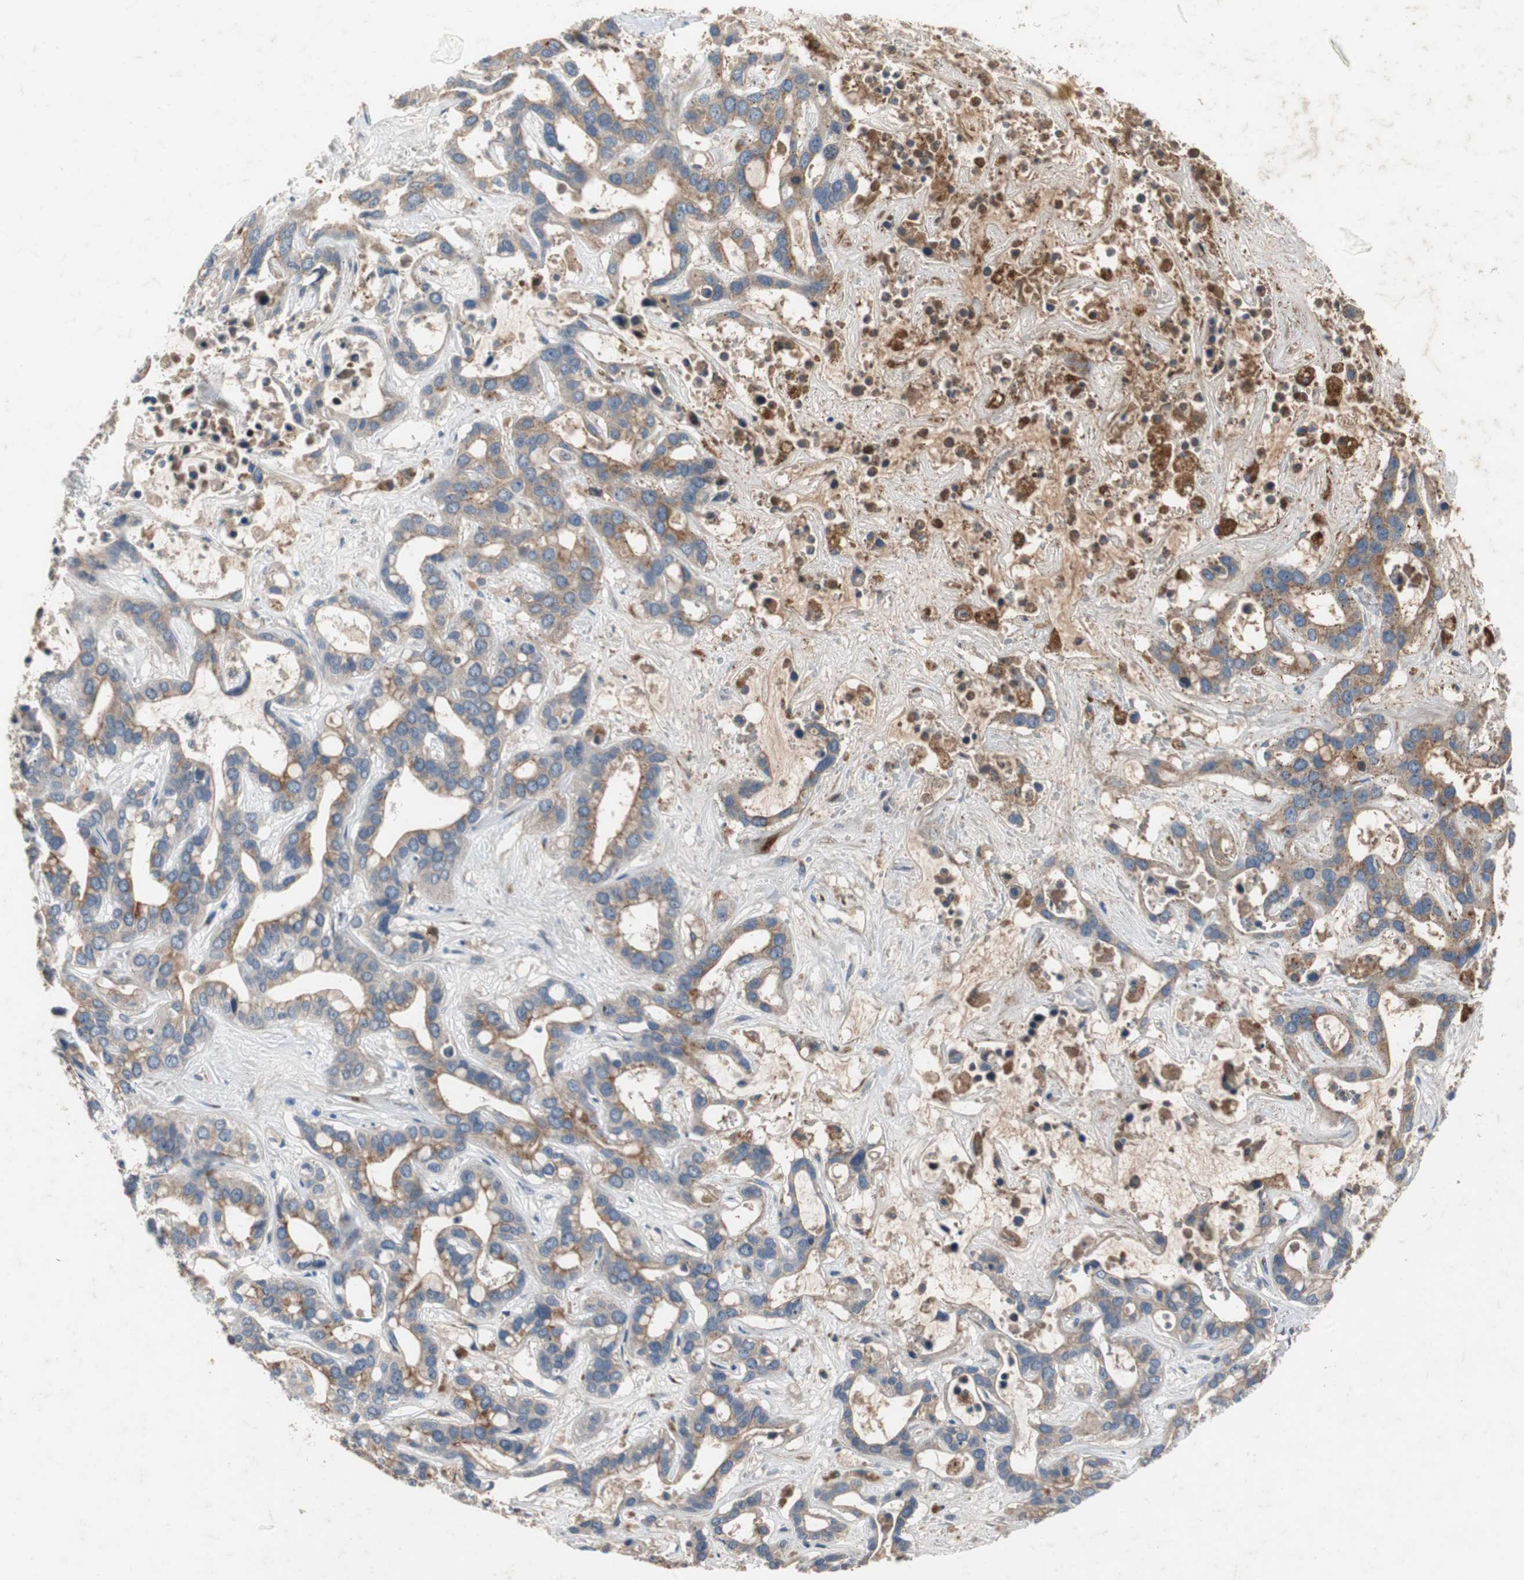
{"staining": {"intensity": "weak", "quantity": "<25%", "location": "cytoplasmic/membranous"}, "tissue": "liver cancer", "cell_type": "Tumor cells", "image_type": "cancer", "snomed": [{"axis": "morphology", "description": "Cholangiocarcinoma"}, {"axis": "topography", "description": "Liver"}], "caption": "IHC histopathology image of human liver cancer stained for a protein (brown), which shows no expression in tumor cells.", "gene": "SORT1", "patient": {"sex": "female", "age": 65}}